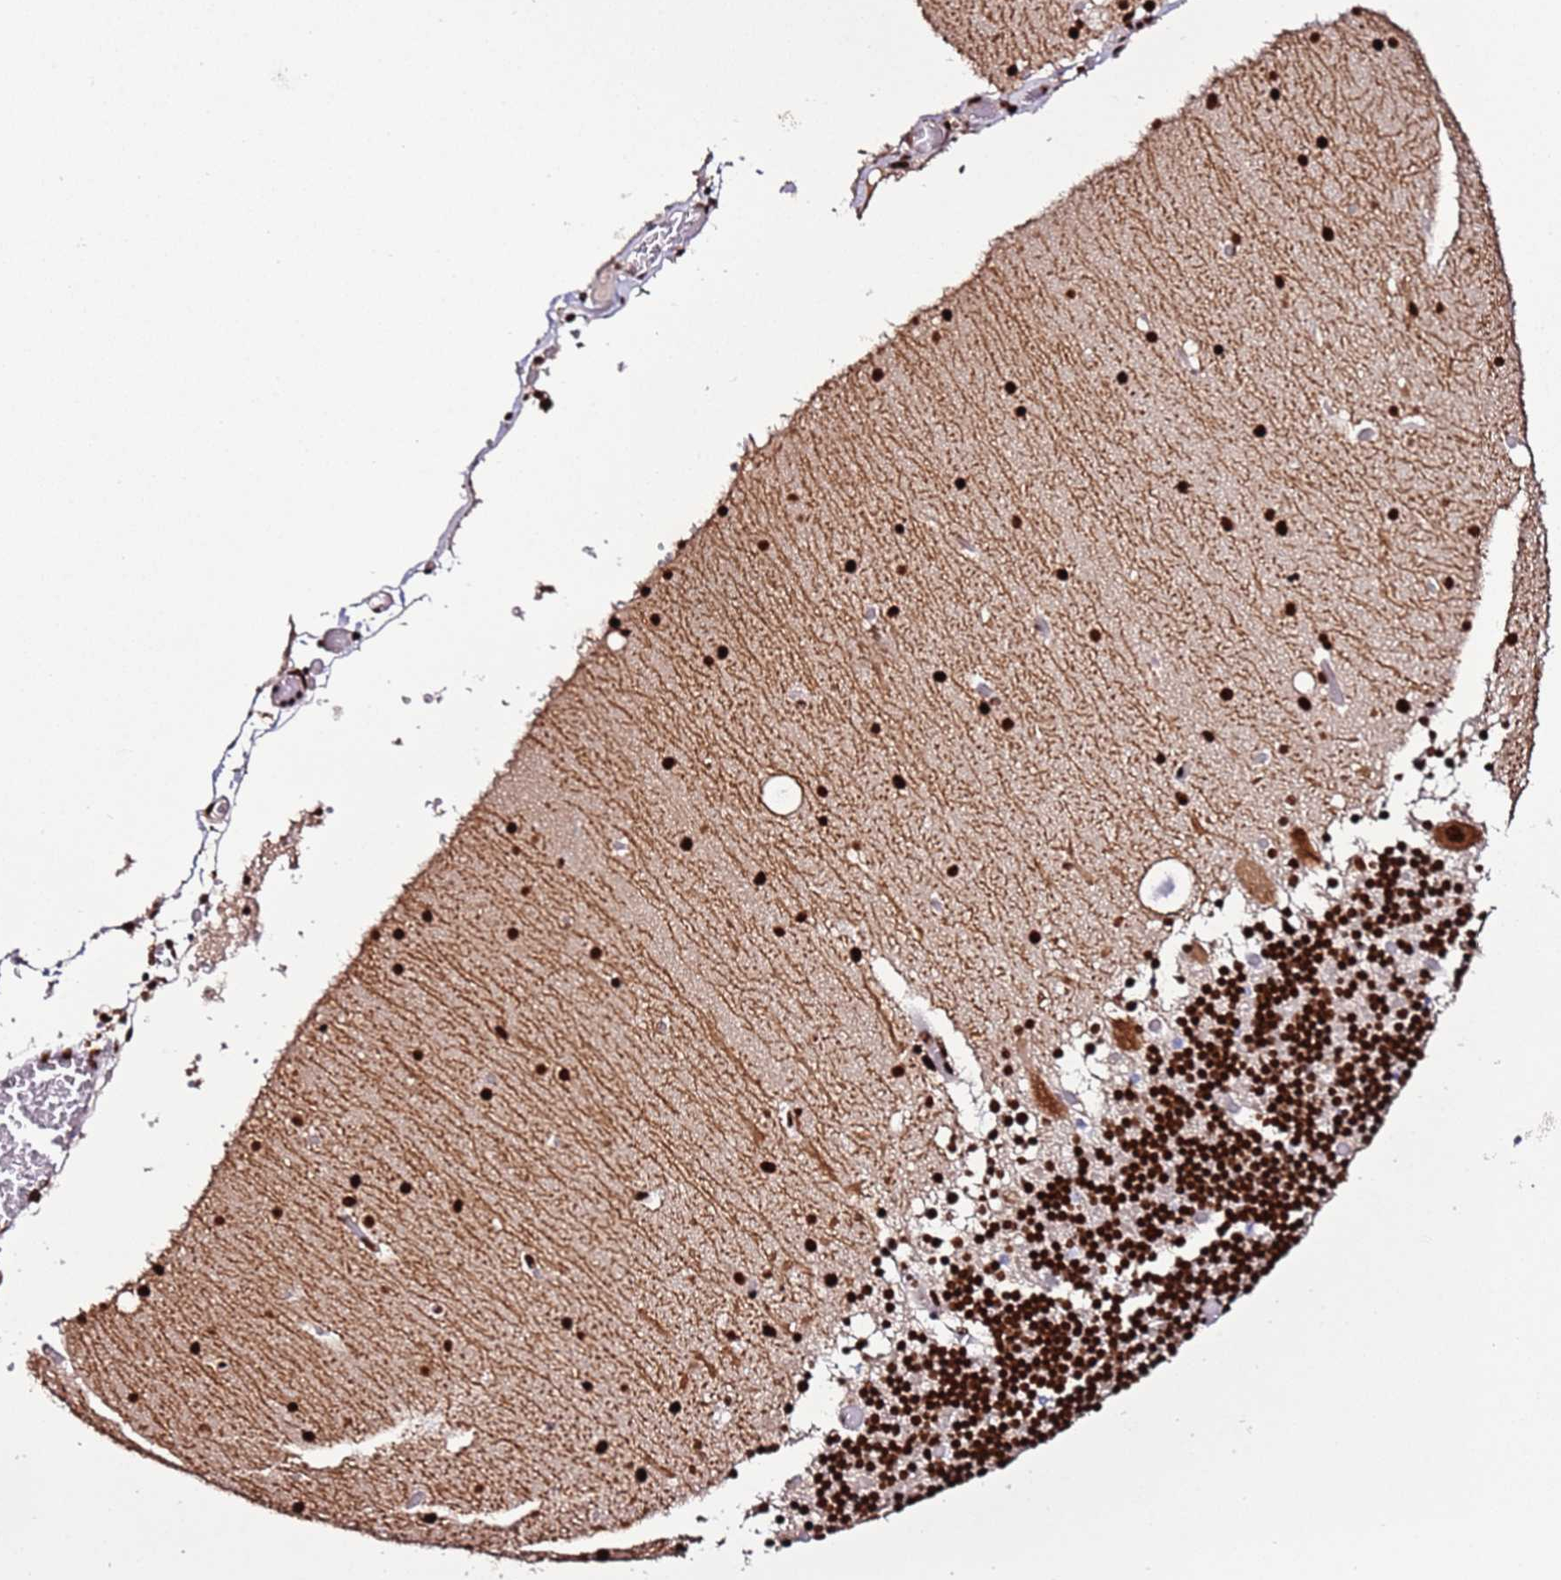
{"staining": {"intensity": "strong", "quantity": ">75%", "location": "nuclear"}, "tissue": "cerebellum", "cell_type": "Cells in granular layer", "image_type": "normal", "snomed": [{"axis": "morphology", "description": "Normal tissue, NOS"}, {"axis": "topography", "description": "Cerebellum"}], "caption": "Immunohistochemistry micrograph of normal cerebellum: human cerebellum stained using immunohistochemistry (IHC) shows high levels of strong protein expression localized specifically in the nuclear of cells in granular layer, appearing as a nuclear brown color.", "gene": "C6orf226", "patient": {"sex": "male", "age": 57}}